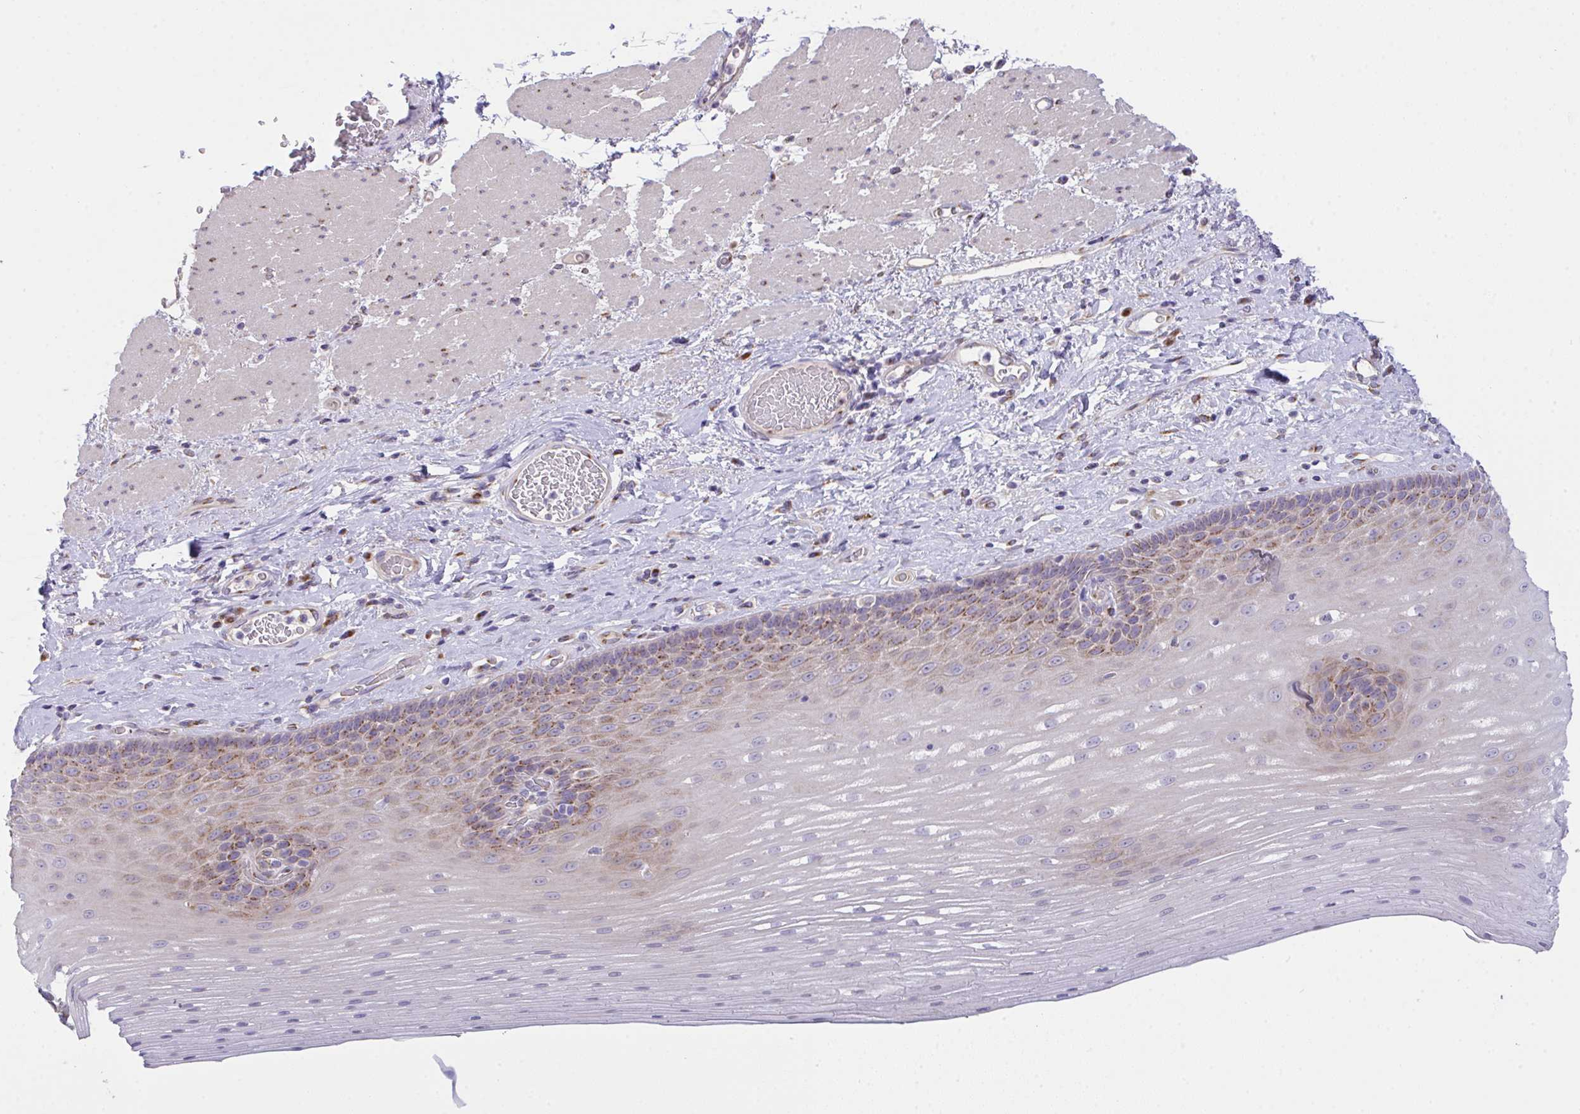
{"staining": {"intensity": "moderate", "quantity": "<25%", "location": "cytoplasmic/membranous"}, "tissue": "esophagus", "cell_type": "Squamous epithelial cells", "image_type": "normal", "snomed": [{"axis": "morphology", "description": "Normal tissue, NOS"}, {"axis": "topography", "description": "Esophagus"}], "caption": "Immunohistochemical staining of normal esophagus demonstrates low levels of moderate cytoplasmic/membranous positivity in approximately <25% of squamous epithelial cells.", "gene": "MIA3", "patient": {"sex": "male", "age": 62}}